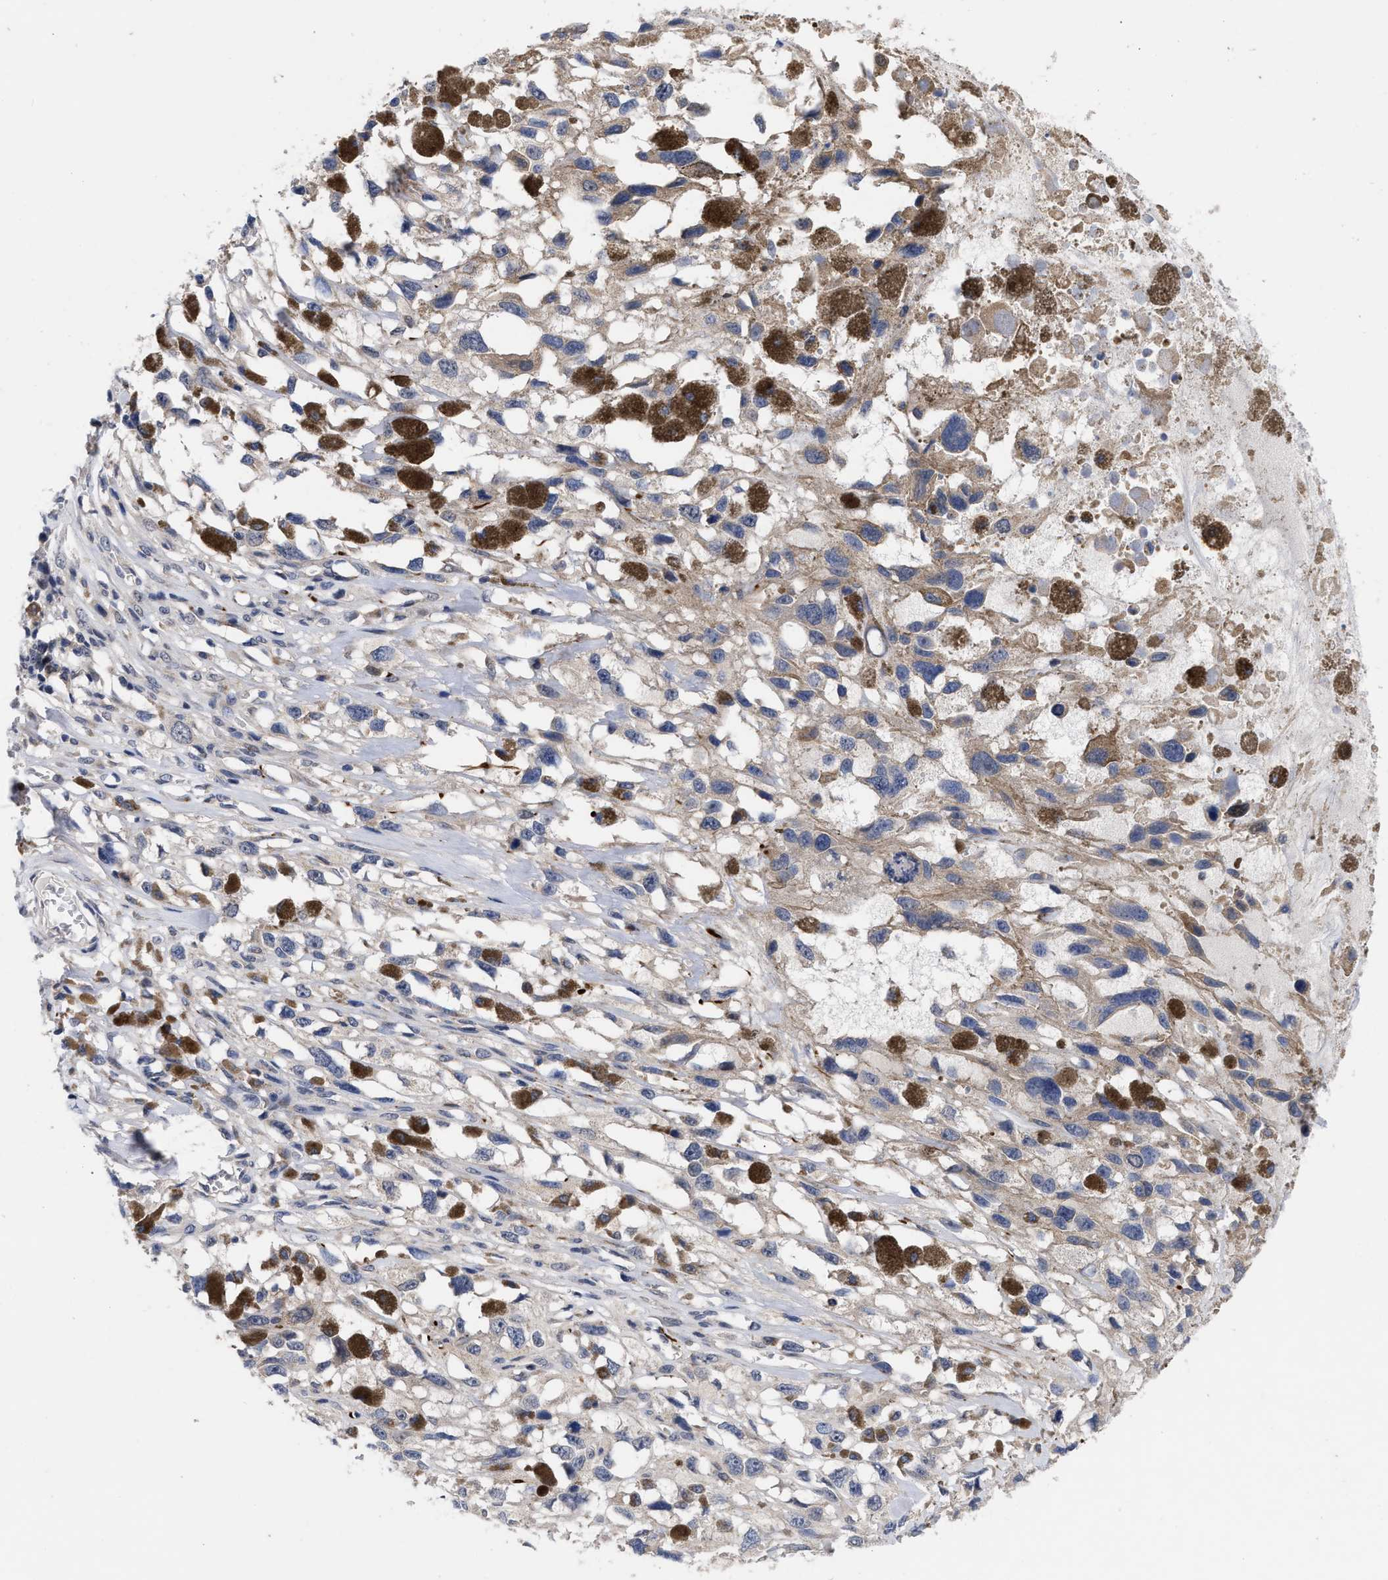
{"staining": {"intensity": "weak", "quantity": "<25%", "location": "cytoplasmic/membranous"}, "tissue": "melanoma", "cell_type": "Tumor cells", "image_type": "cancer", "snomed": [{"axis": "morphology", "description": "Malignant melanoma, Metastatic site"}, {"axis": "topography", "description": "Lymph node"}], "caption": "Protein analysis of malignant melanoma (metastatic site) exhibits no significant expression in tumor cells. The staining was performed using DAB (3,3'-diaminobenzidine) to visualize the protein expression in brown, while the nuclei were stained in blue with hematoxylin (Magnification: 20x).", "gene": "CCN5", "patient": {"sex": "male", "age": 59}}